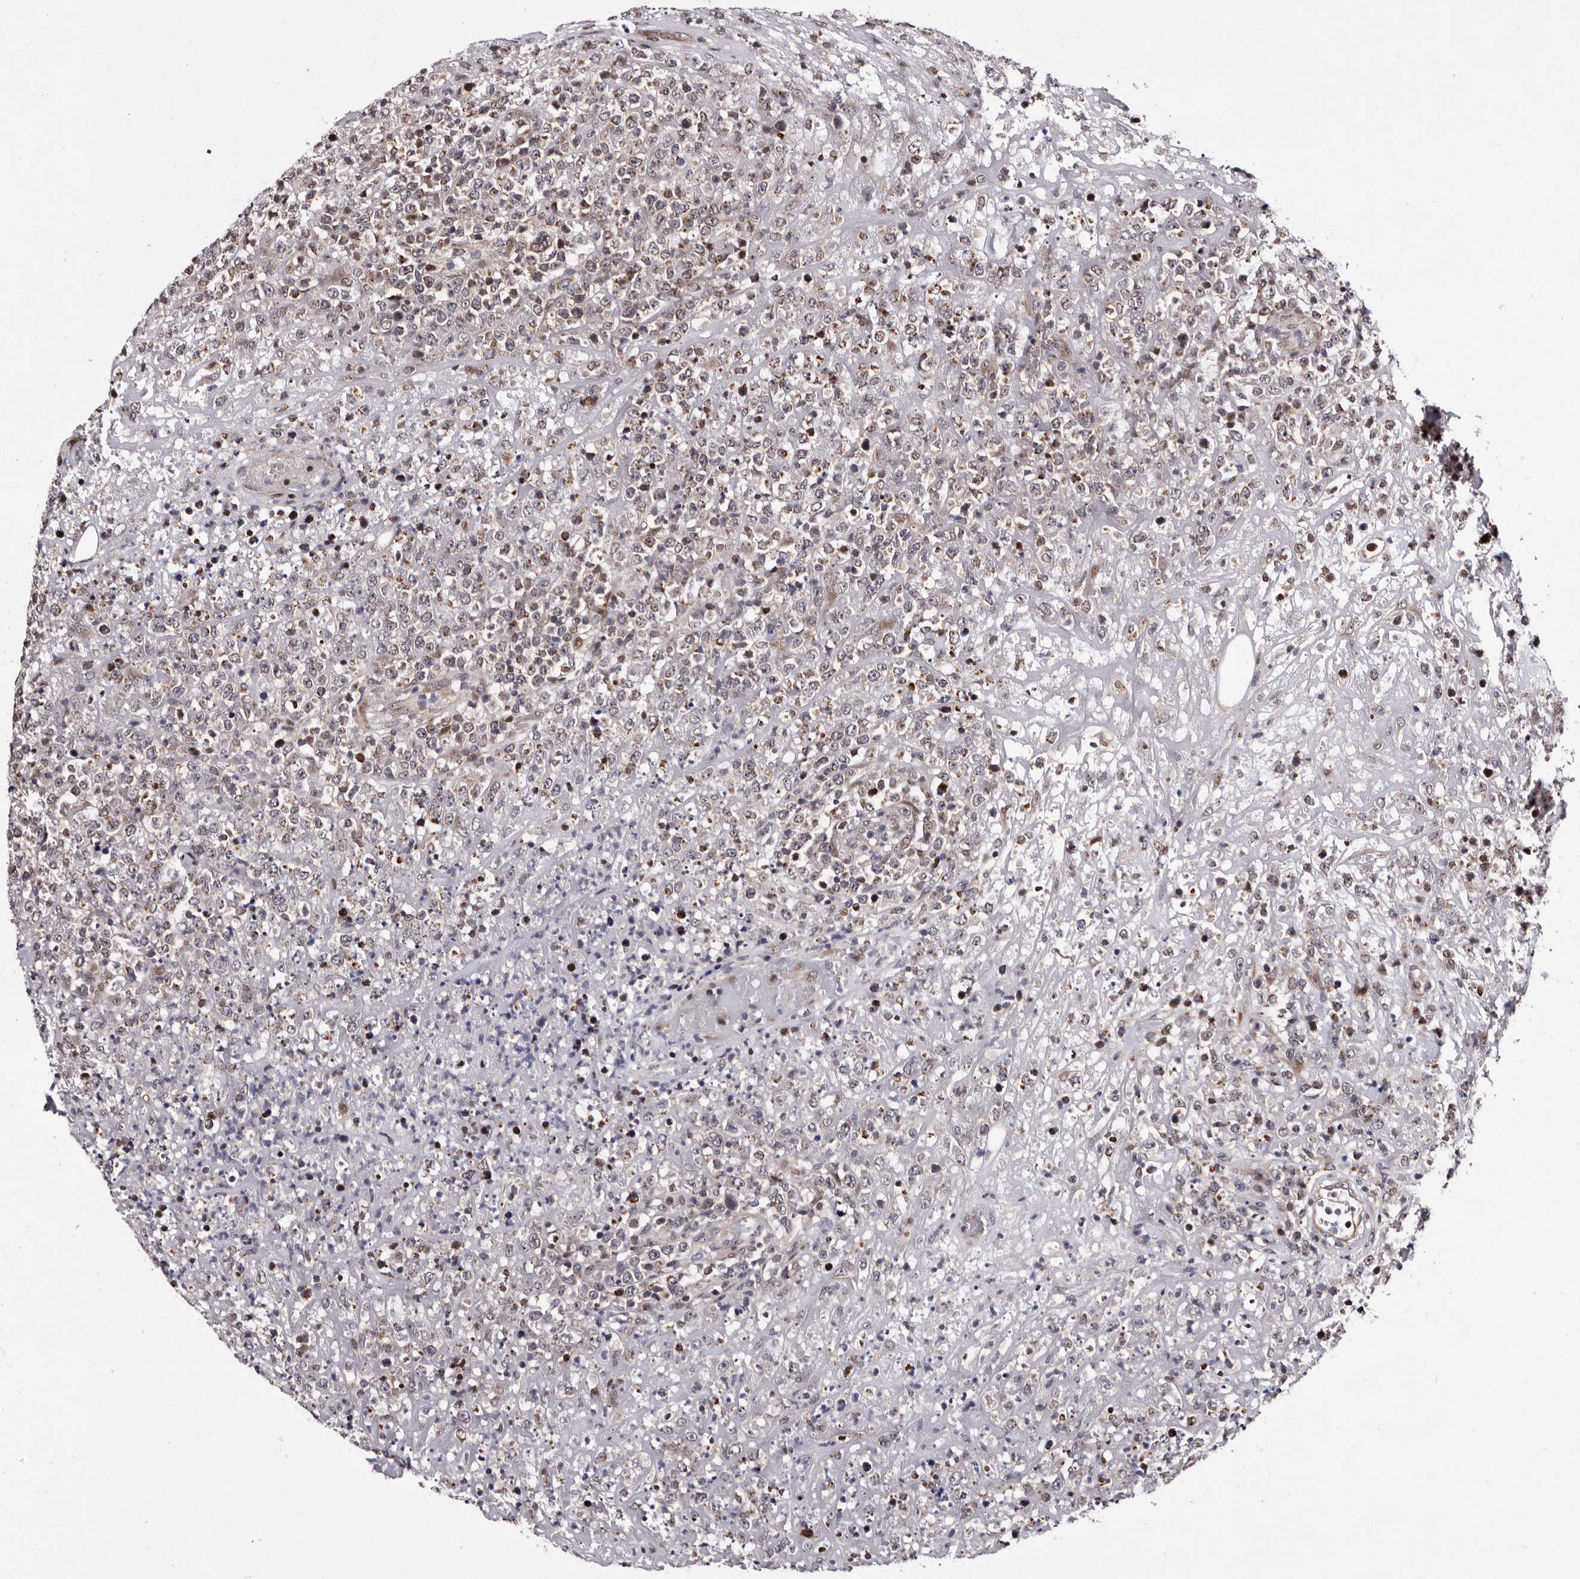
{"staining": {"intensity": "negative", "quantity": "none", "location": "none"}, "tissue": "lymphoma", "cell_type": "Tumor cells", "image_type": "cancer", "snomed": [{"axis": "morphology", "description": "Malignant lymphoma, non-Hodgkin's type, High grade"}, {"axis": "topography", "description": "Colon"}], "caption": "Micrograph shows no significant protein expression in tumor cells of high-grade malignant lymphoma, non-Hodgkin's type.", "gene": "TNKS", "patient": {"sex": "female", "age": 53}}